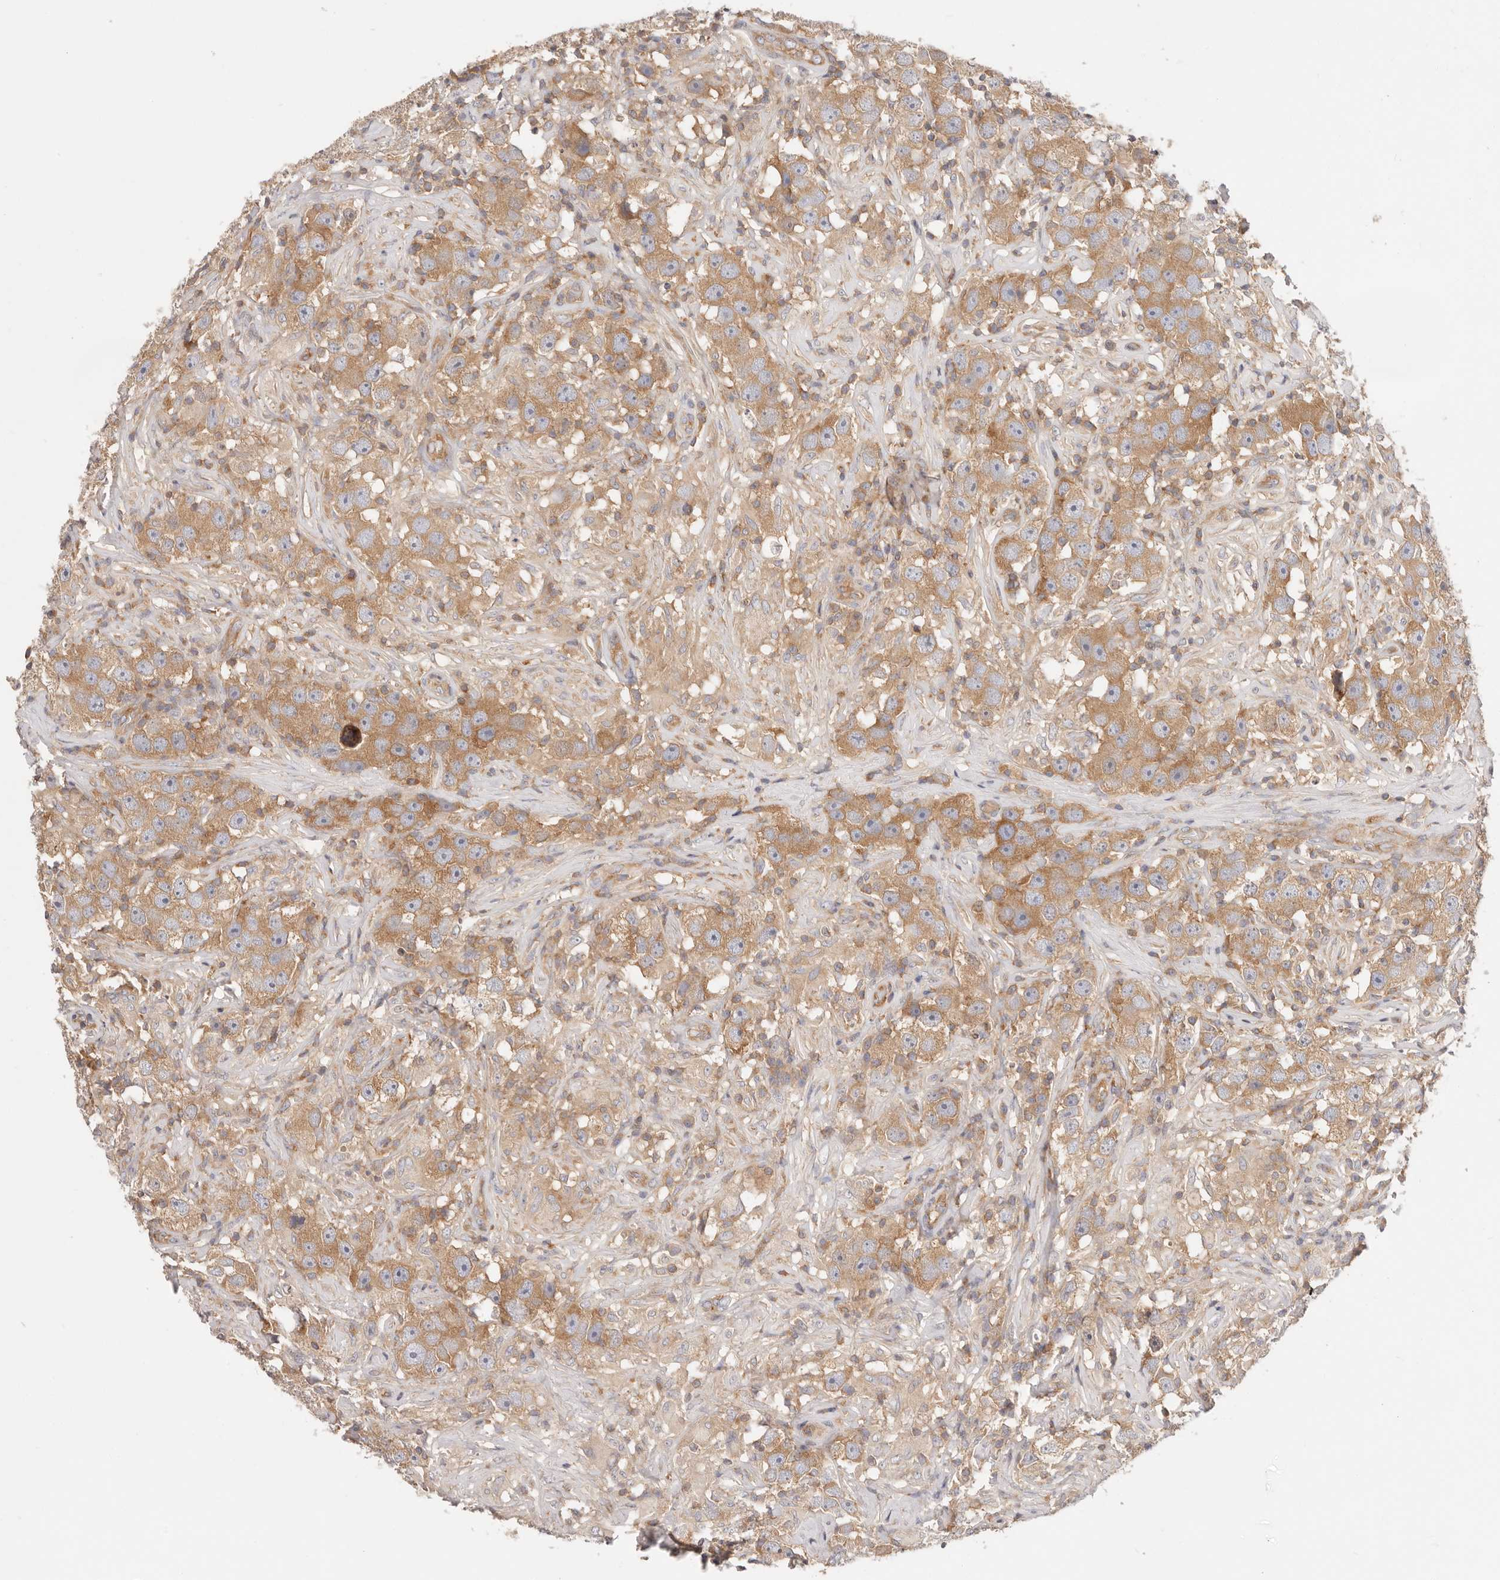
{"staining": {"intensity": "moderate", "quantity": ">75%", "location": "cytoplasmic/membranous"}, "tissue": "testis cancer", "cell_type": "Tumor cells", "image_type": "cancer", "snomed": [{"axis": "morphology", "description": "Seminoma, NOS"}, {"axis": "topography", "description": "Testis"}], "caption": "The photomicrograph demonstrates a brown stain indicating the presence of a protein in the cytoplasmic/membranous of tumor cells in testis cancer. The protein is stained brown, and the nuclei are stained in blue (DAB (3,3'-diaminobenzidine) IHC with brightfield microscopy, high magnification).", "gene": "KCMF1", "patient": {"sex": "male", "age": 49}}